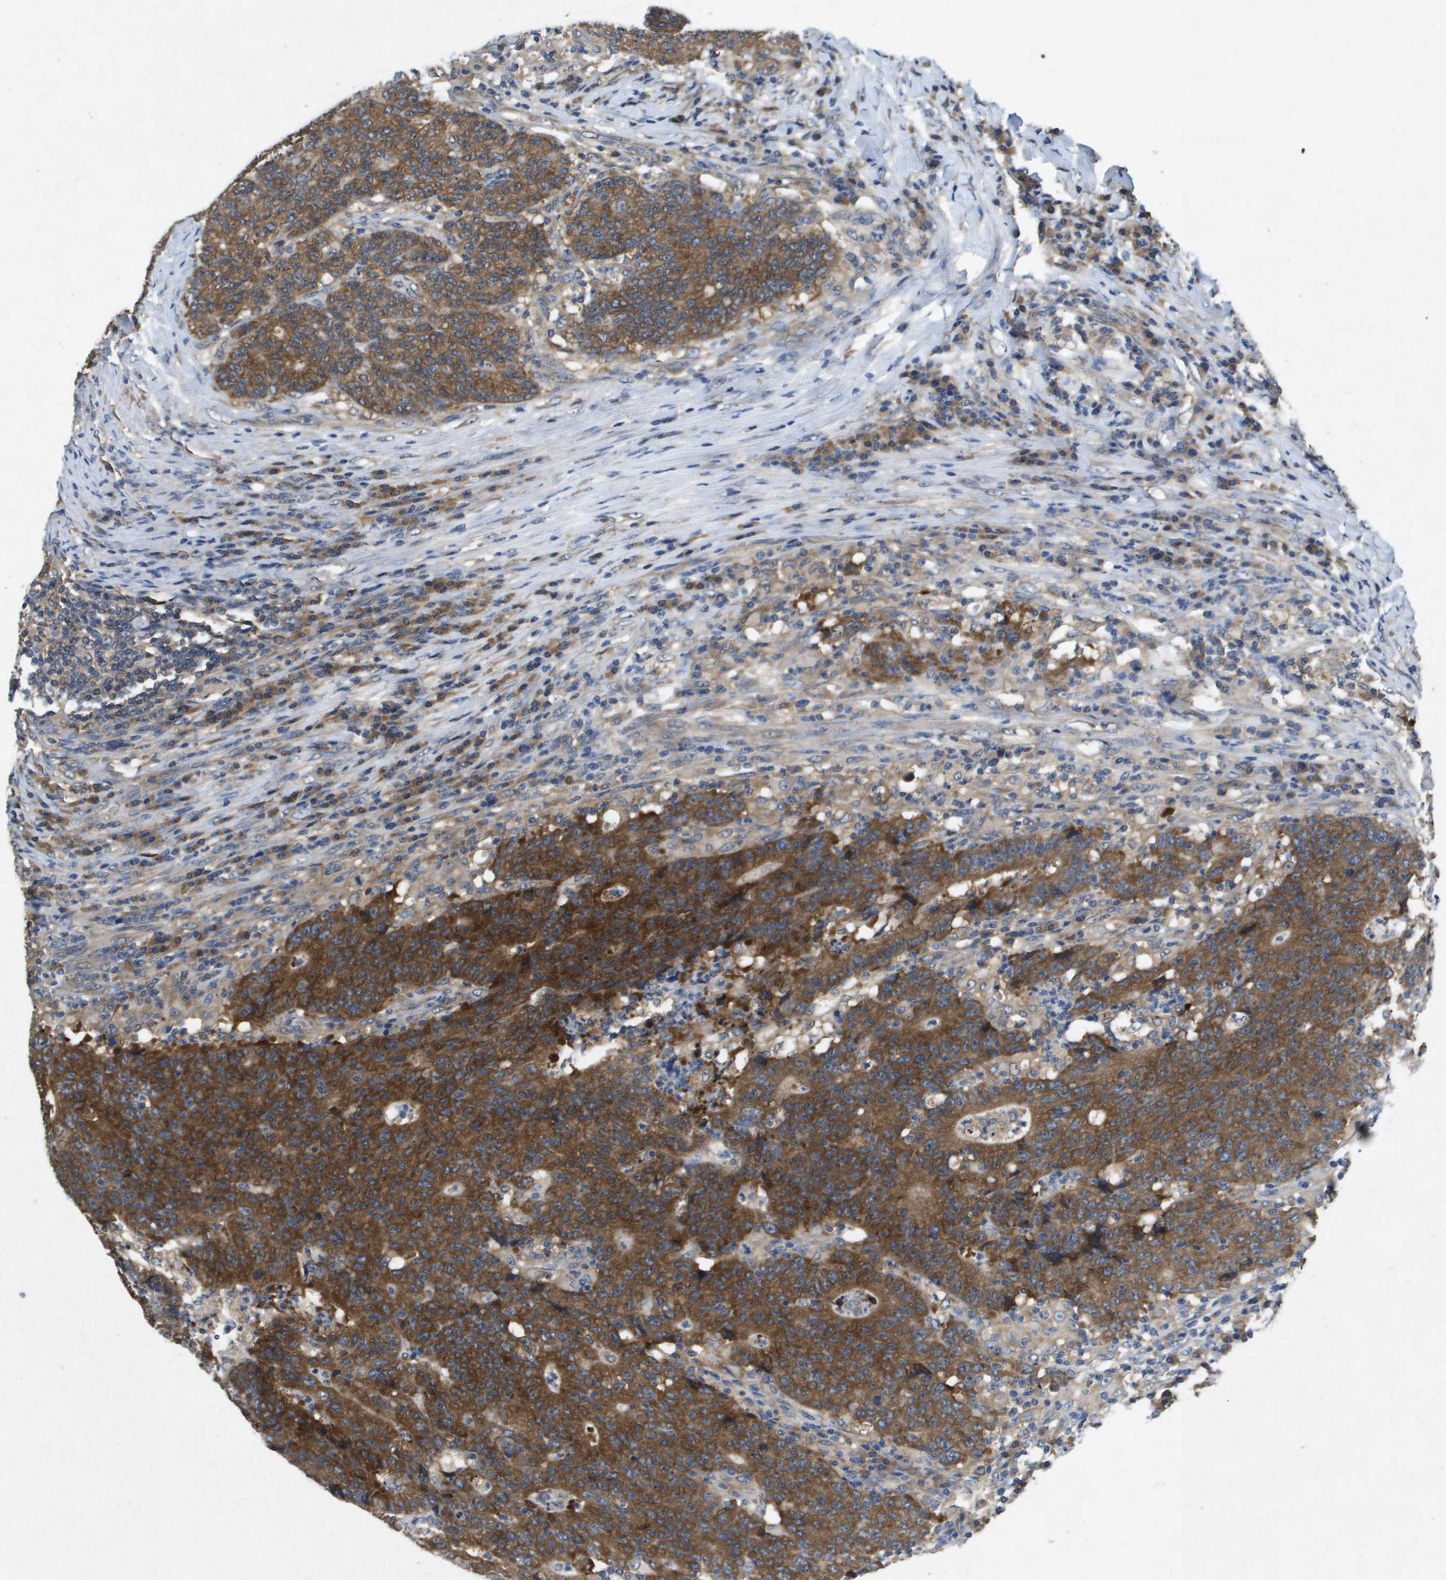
{"staining": {"intensity": "moderate", "quantity": ">75%", "location": "cytoplasmic/membranous"}, "tissue": "colorectal cancer", "cell_type": "Tumor cells", "image_type": "cancer", "snomed": [{"axis": "morphology", "description": "Normal tissue, NOS"}, {"axis": "morphology", "description": "Adenocarcinoma, NOS"}, {"axis": "topography", "description": "Colon"}], "caption": "Colorectal cancer (adenocarcinoma) stained with a brown dye displays moderate cytoplasmic/membranous positive expression in approximately >75% of tumor cells.", "gene": "PTPRT", "patient": {"sex": "female", "age": 75}}